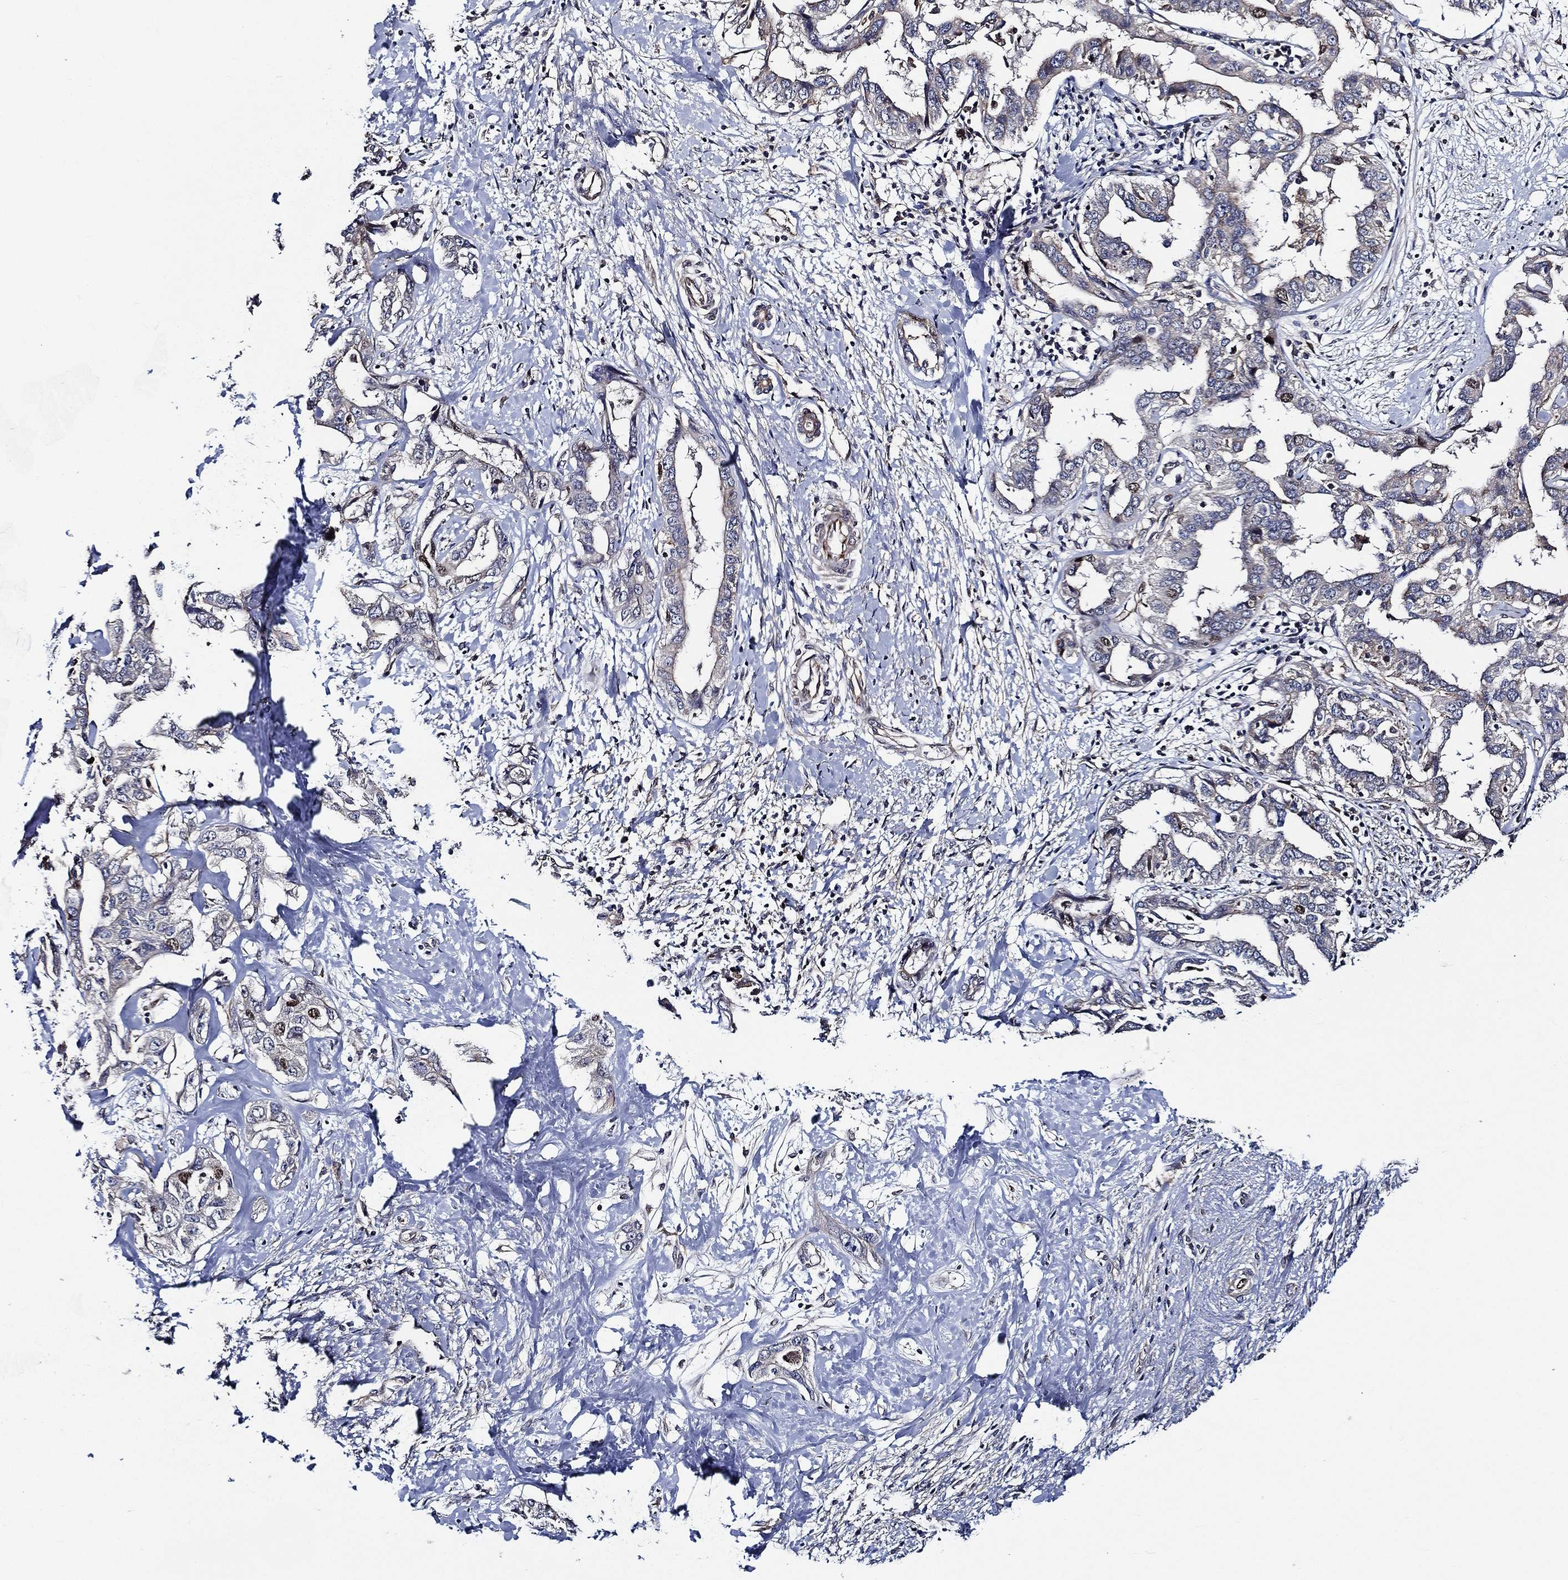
{"staining": {"intensity": "negative", "quantity": "none", "location": "none"}, "tissue": "liver cancer", "cell_type": "Tumor cells", "image_type": "cancer", "snomed": [{"axis": "morphology", "description": "Cholangiocarcinoma"}, {"axis": "topography", "description": "Liver"}], "caption": "IHC of human liver cholangiocarcinoma demonstrates no expression in tumor cells.", "gene": "KIF20B", "patient": {"sex": "male", "age": 59}}